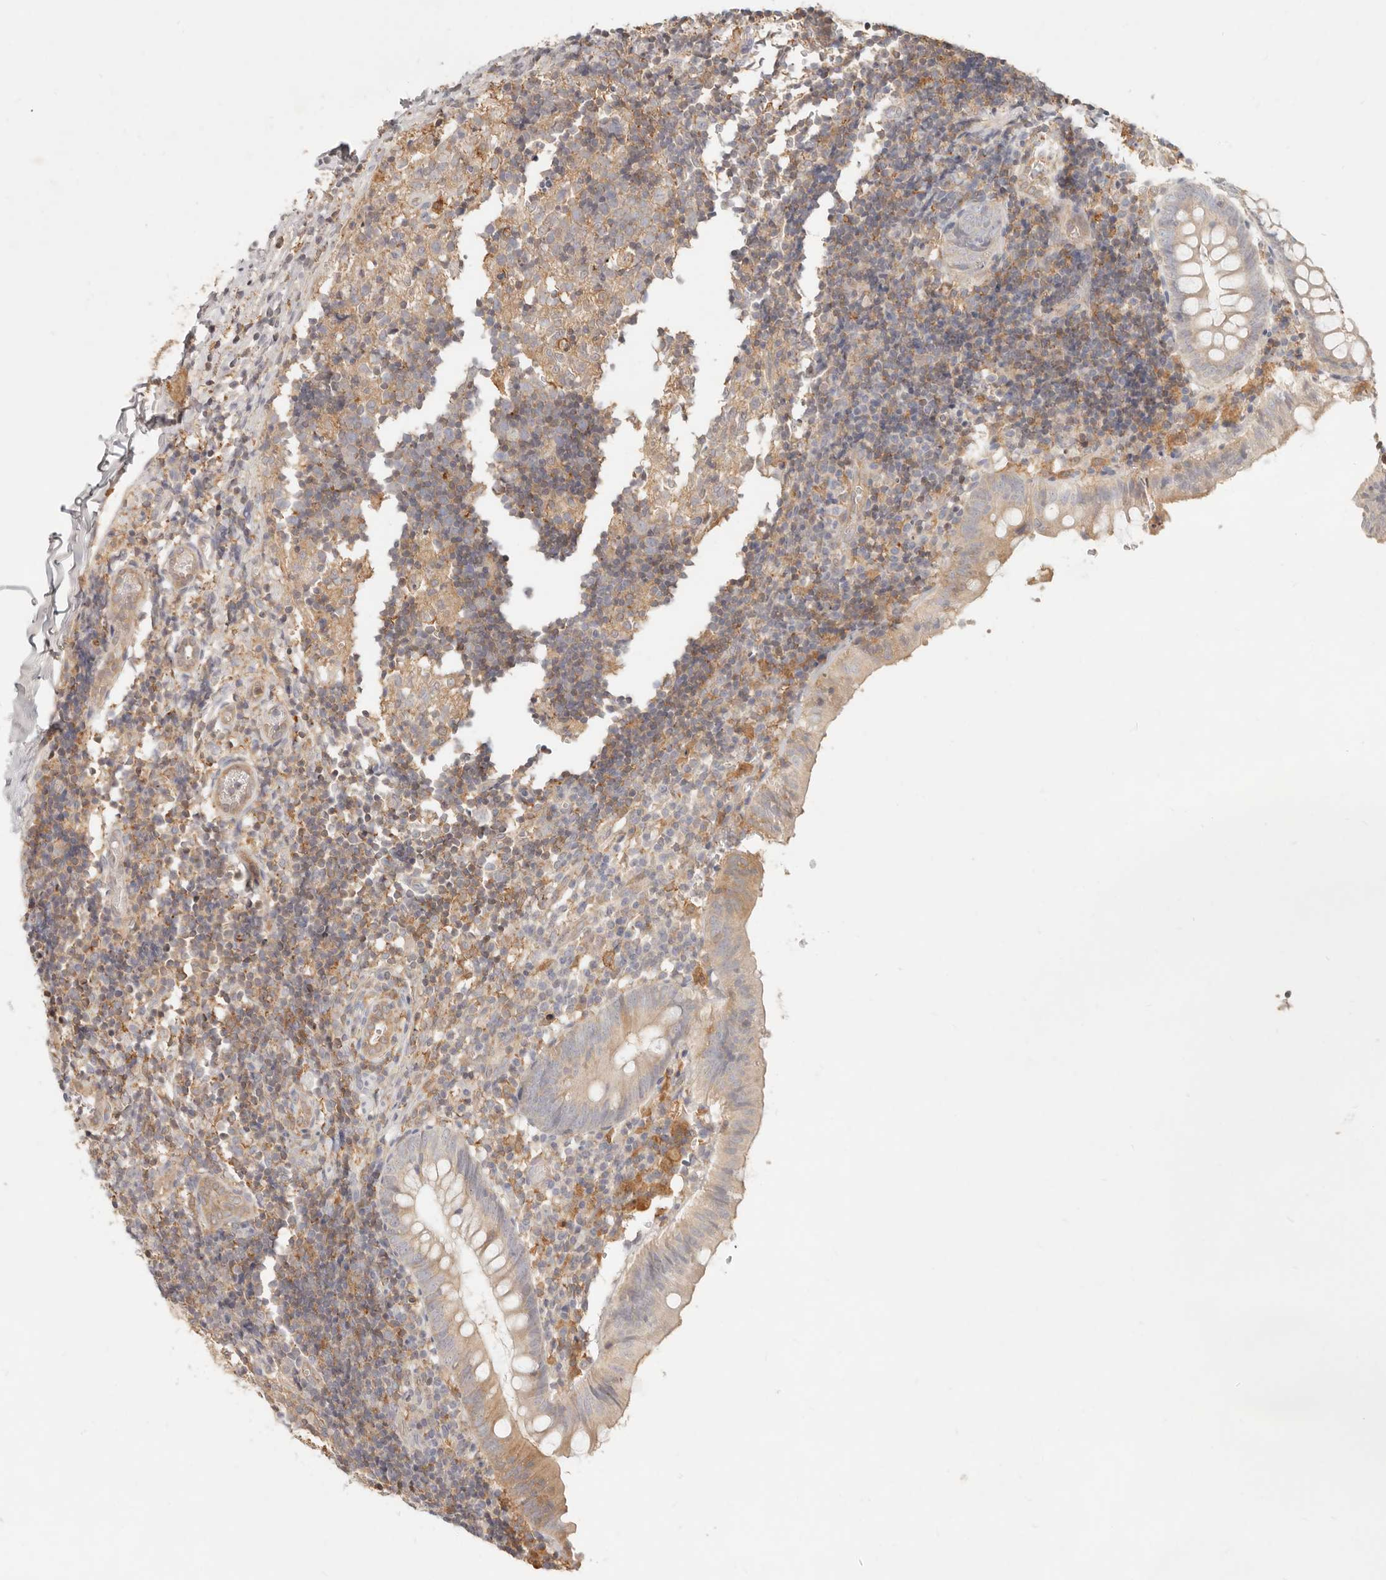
{"staining": {"intensity": "weak", "quantity": ">75%", "location": "cytoplasmic/membranous"}, "tissue": "appendix", "cell_type": "Glandular cells", "image_type": "normal", "snomed": [{"axis": "morphology", "description": "Normal tissue, NOS"}, {"axis": "topography", "description": "Appendix"}], "caption": "Appendix was stained to show a protein in brown. There is low levels of weak cytoplasmic/membranous expression in about >75% of glandular cells.", "gene": "NECAP2", "patient": {"sex": "male", "age": 8}}